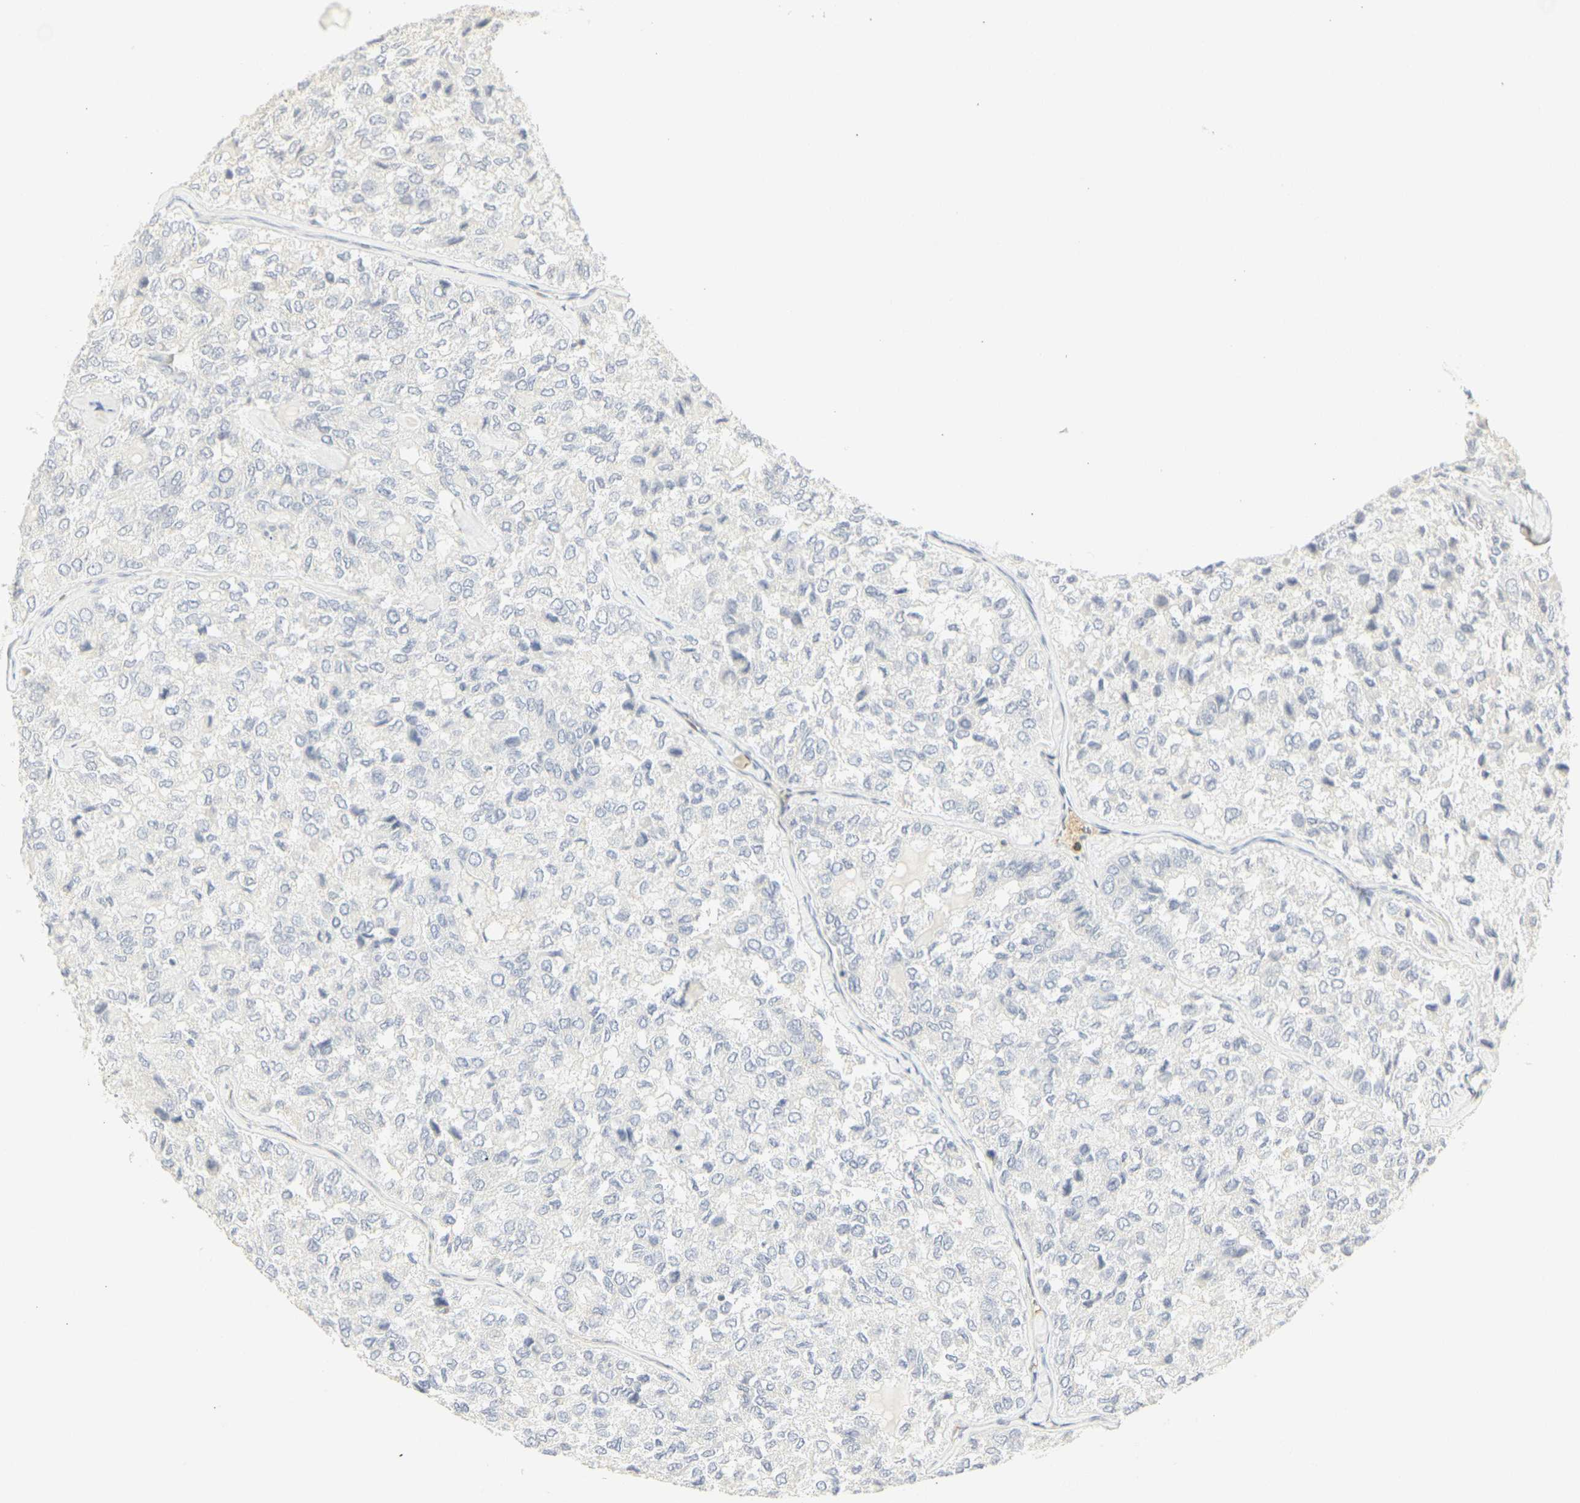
{"staining": {"intensity": "negative", "quantity": "none", "location": "none"}, "tissue": "thyroid cancer", "cell_type": "Tumor cells", "image_type": "cancer", "snomed": [{"axis": "morphology", "description": "Follicular adenoma carcinoma, NOS"}, {"axis": "topography", "description": "Thyroid gland"}], "caption": "Tumor cells are negative for protein expression in human thyroid follicular adenoma carcinoma.", "gene": "CEACAM5", "patient": {"sex": "male", "age": 75}}